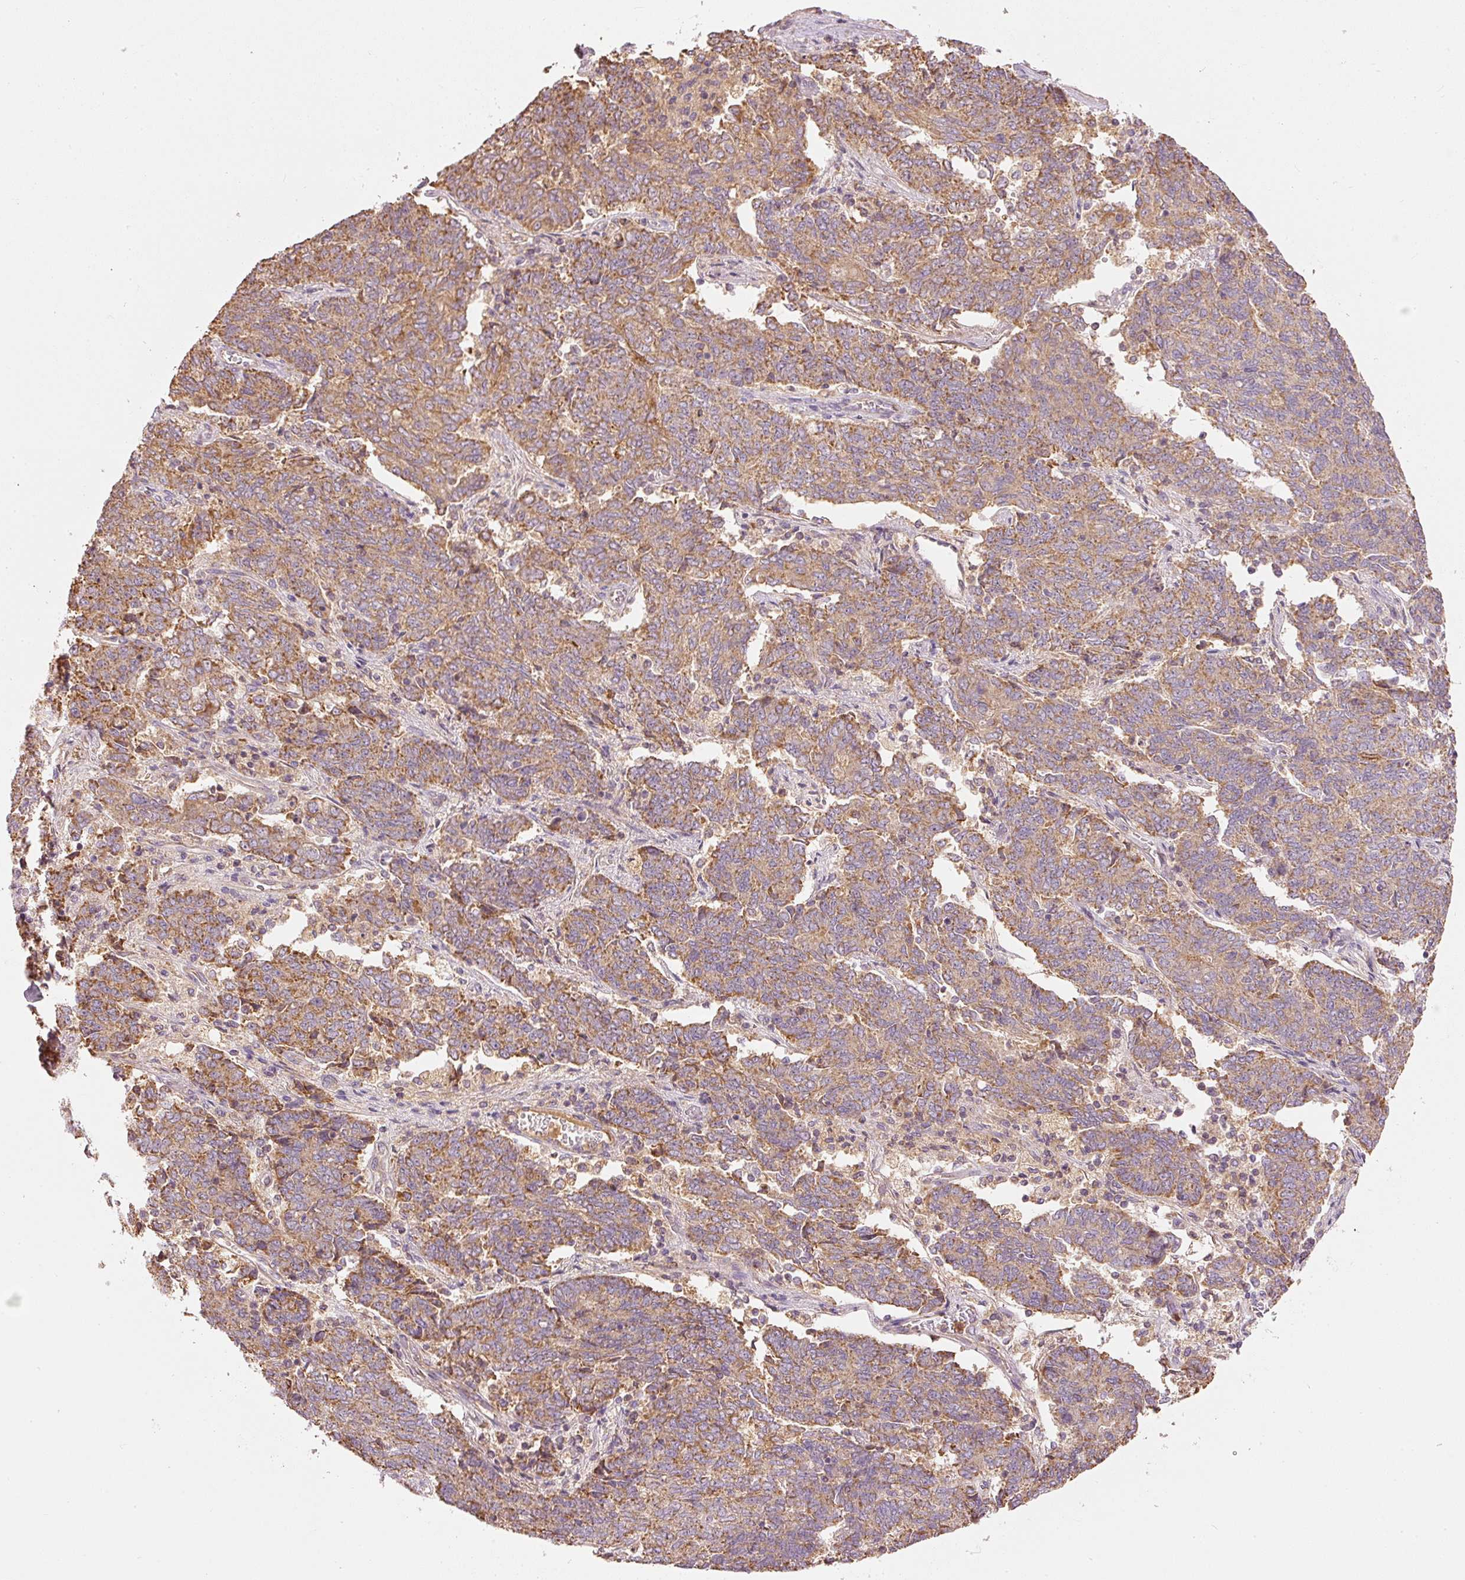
{"staining": {"intensity": "moderate", "quantity": ">75%", "location": "cytoplasmic/membranous"}, "tissue": "endometrial cancer", "cell_type": "Tumor cells", "image_type": "cancer", "snomed": [{"axis": "morphology", "description": "Adenocarcinoma, NOS"}, {"axis": "topography", "description": "Endometrium"}], "caption": "Immunohistochemistry of endometrial cancer exhibits medium levels of moderate cytoplasmic/membranous expression in approximately >75% of tumor cells.", "gene": "PSENEN", "patient": {"sex": "female", "age": 80}}